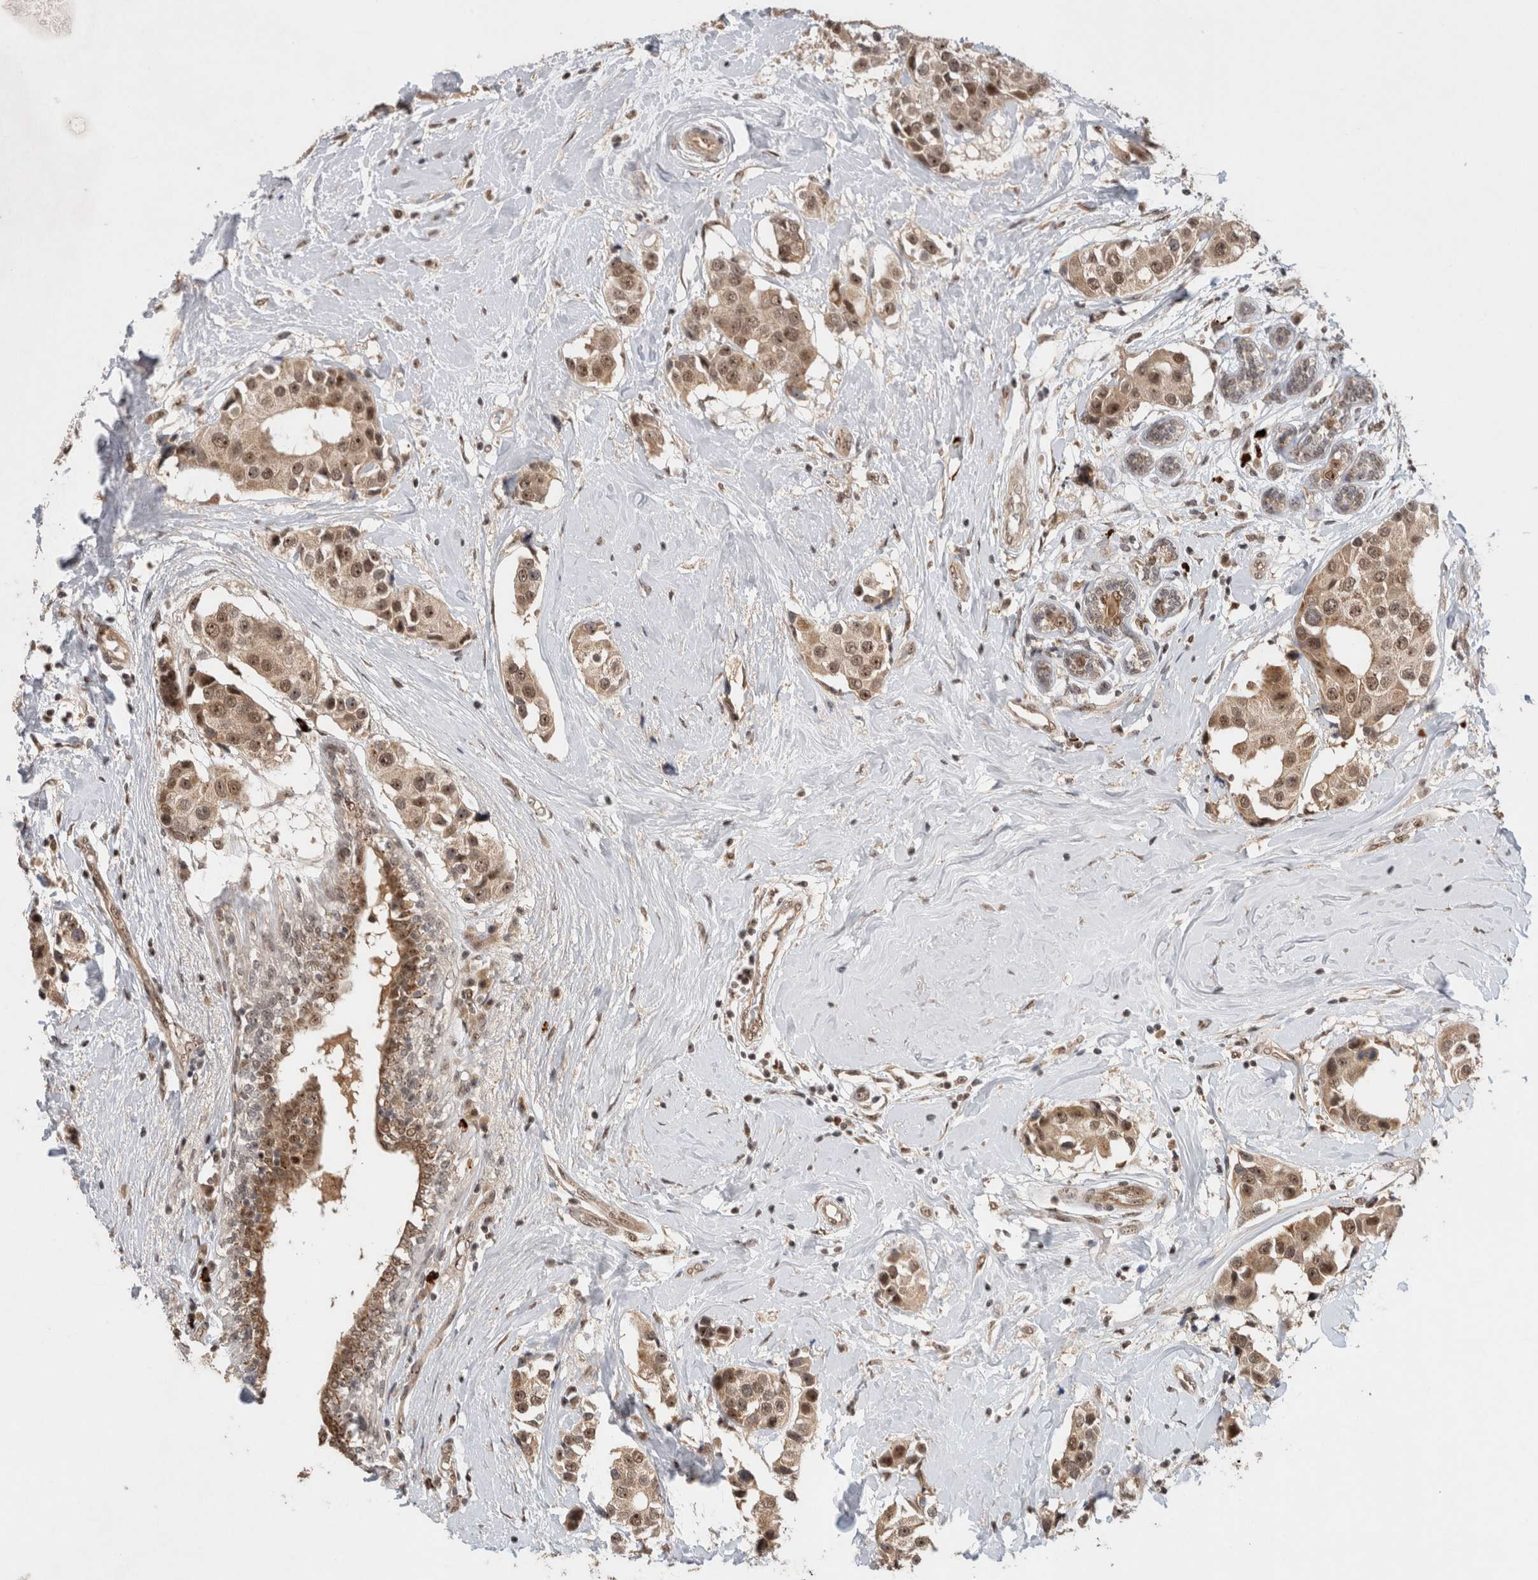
{"staining": {"intensity": "weak", "quantity": ">75%", "location": "cytoplasmic/membranous,nuclear"}, "tissue": "breast cancer", "cell_type": "Tumor cells", "image_type": "cancer", "snomed": [{"axis": "morphology", "description": "Normal tissue, NOS"}, {"axis": "morphology", "description": "Duct carcinoma"}, {"axis": "topography", "description": "Breast"}], "caption": "Human breast invasive ductal carcinoma stained with a brown dye shows weak cytoplasmic/membranous and nuclear positive staining in about >75% of tumor cells.", "gene": "MPHOSPH6", "patient": {"sex": "female", "age": 39}}